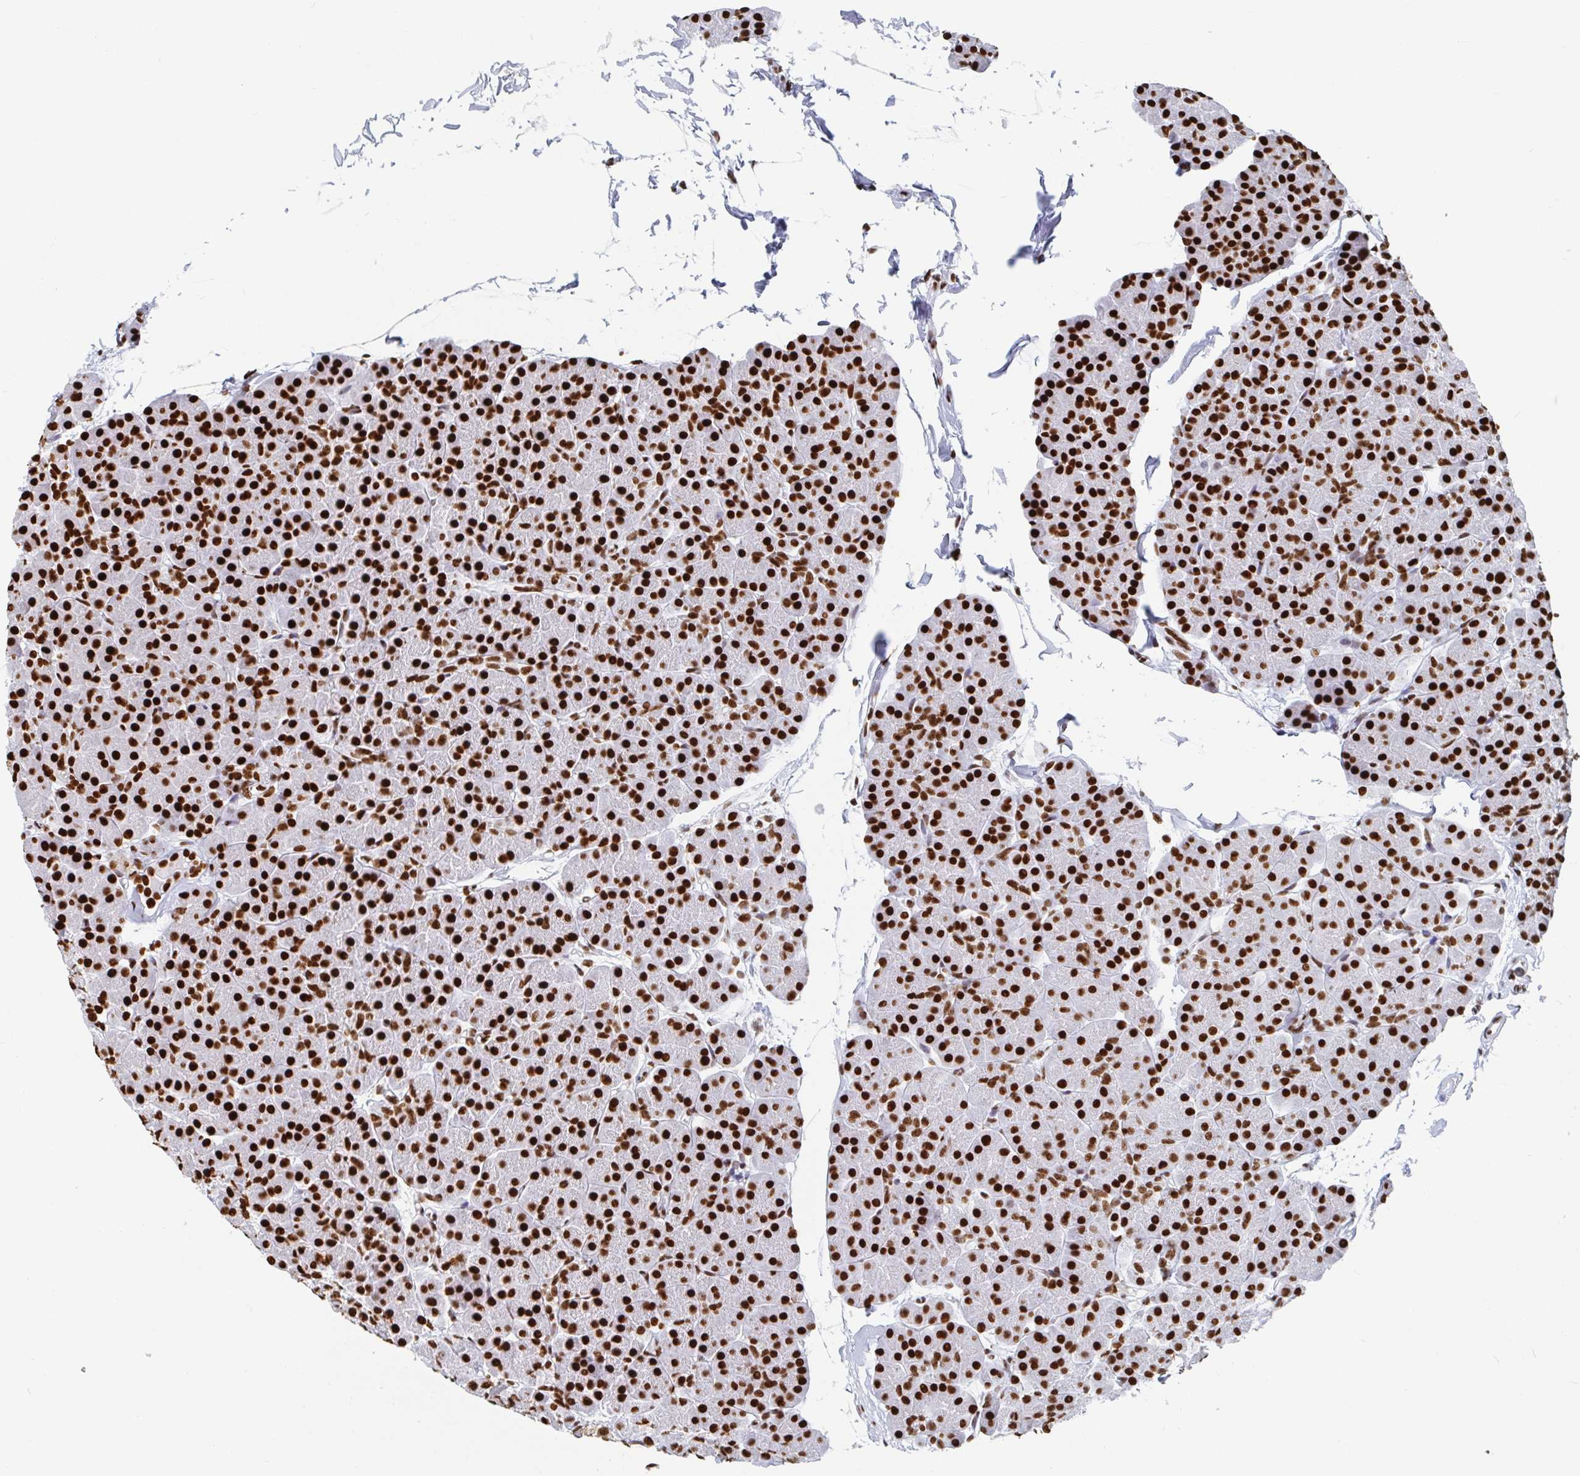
{"staining": {"intensity": "strong", "quantity": ">75%", "location": "nuclear"}, "tissue": "pancreas", "cell_type": "Exocrine glandular cells", "image_type": "normal", "snomed": [{"axis": "morphology", "description": "Normal tissue, NOS"}, {"axis": "topography", "description": "Pancreas"}, {"axis": "topography", "description": "Peripheral nerve tissue"}], "caption": "Protein expression by IHC reveals strong nuclear staining in approximately >75% of exocrine glandular cells in normal pancreas. (DAB (3,3'-diaminobenzidine) IHC with brightfield microscopy, high magnification).", "gene": "EWSR1", "patient": {"sex": "male", "age": 54}}